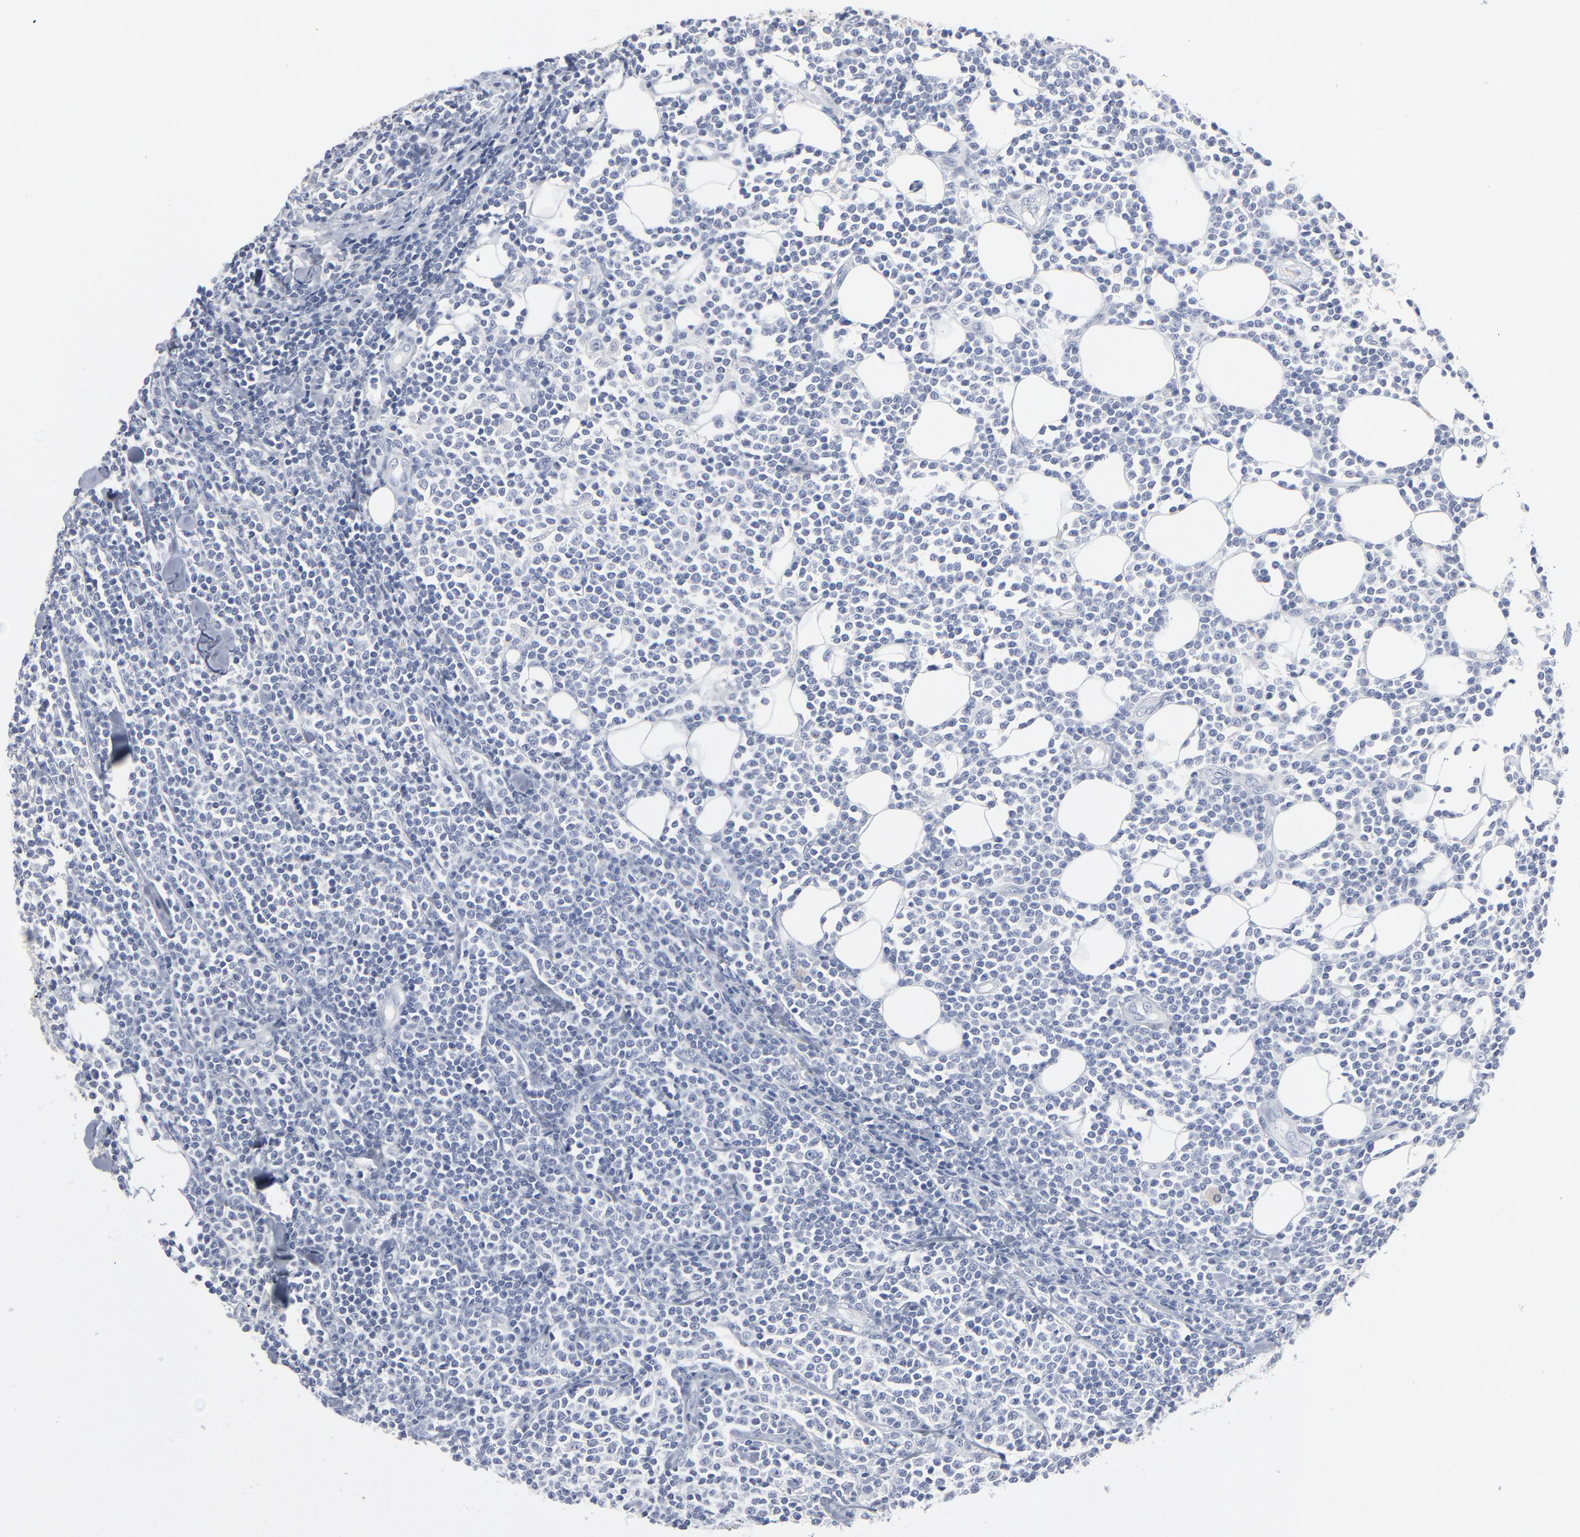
{"staining": {"intensity": "negative", "quantity": "none", "location": "none"}, "tissue": "lymphoma", "cell_type": "Tumor cells", "image_type": "cancer", "snomed": [{"axis": "morphology", "description": "Malignant lymphoma, non-Hodgkin's type, Low grade"}, {"axis": "topography", "description": "Soft tissue"}], "caption": "Immunohistochemistry image of neoplastic tissue: human malignant lymphoma, non-Hodgkin's type (low-grade) stained with DAB shows no significant protein staining in tumor cells.", "gene": "PAGE1", "patient": {"sex": "male", "age": 92}}